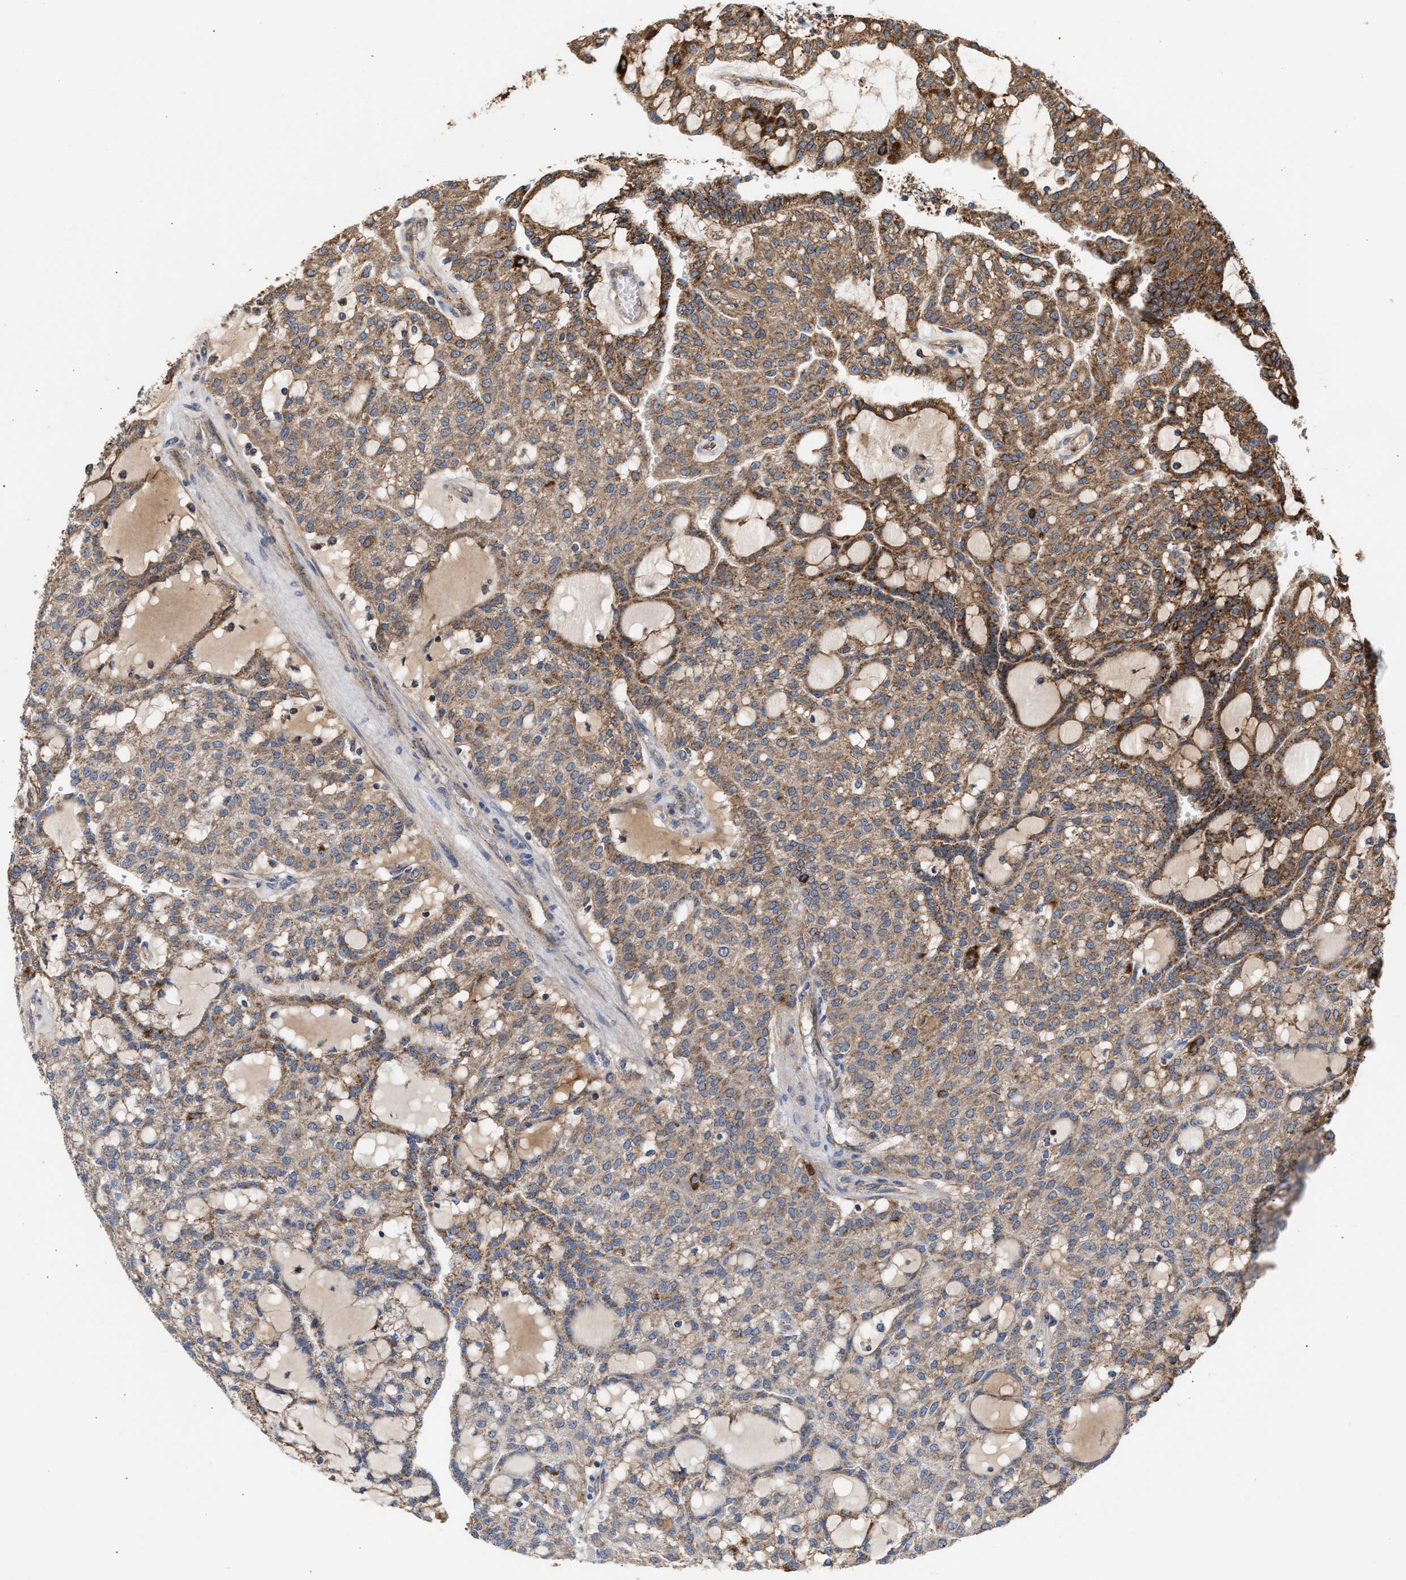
{"staining": {"intensity": "moderate", "quantity": ">75%", "location": "cytoplasmic/membranous"}, "tissue": "renal cancer", "cell_type": "Tumor cells", "image_type": "cancer", "snomed": [{"axis": "morphology", "description": "Adenocarcinoma, NOS"}, {"axis": "topography", "description": "Kidney"}], "caption": "Approximately >75% of tumor cells in human renal cancer show moderate cytoplasmic/membranous protein expression as visualized by brown immunohistochemical staining.", "gene": "EXOSC2", "patient": {"sex": "male", "age": 63}}